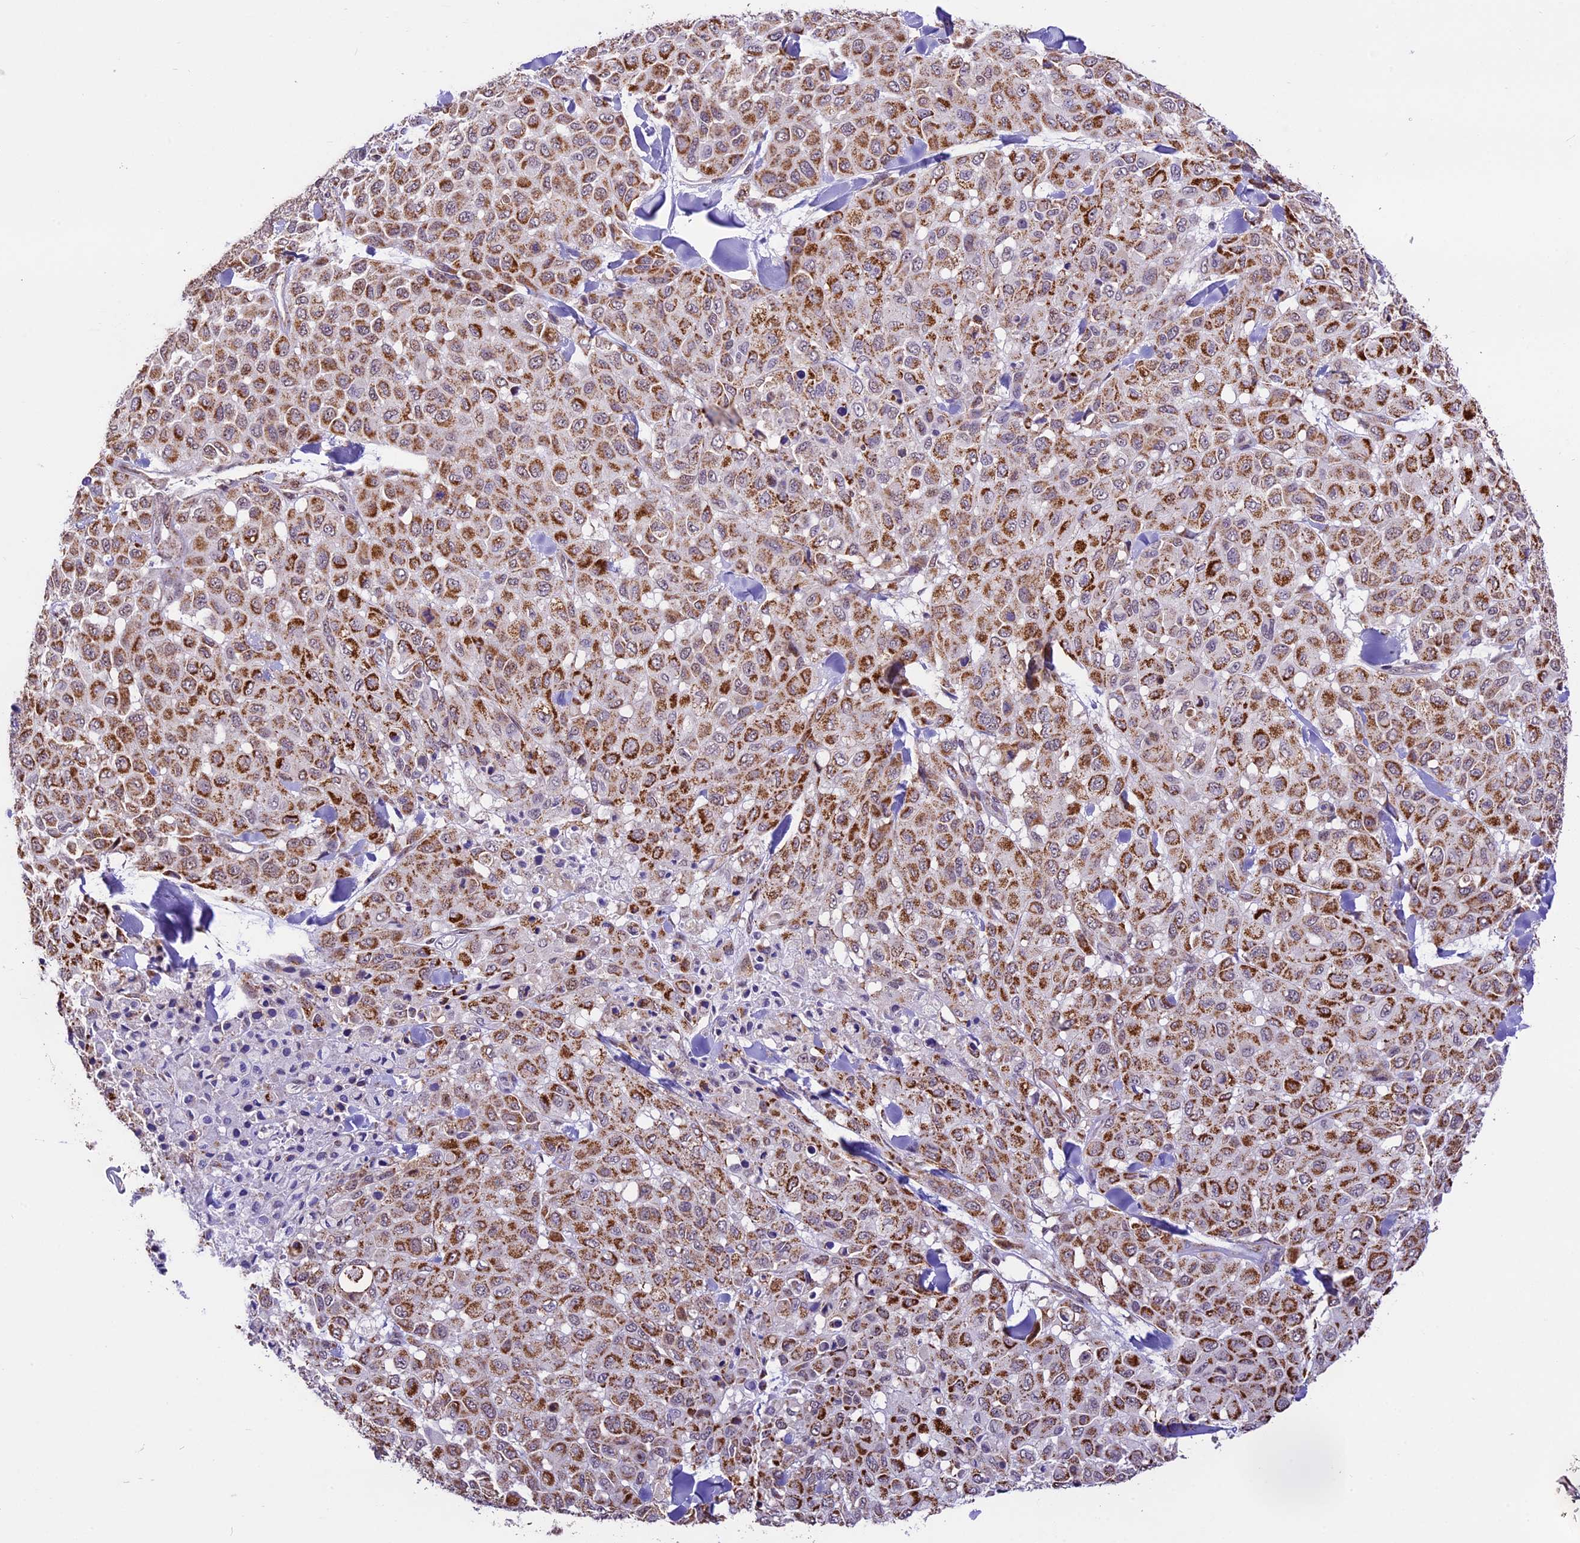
{"staining": {"intensity": "moderate", "quantity": ">75%", "location": "cytoplasmic/membranous"}, "tissue": "melanoma", "cell_type": "Tumor cells", "image_type": "cancer", "snomed": [{"axis": "morphology", "description": "Malignant melanoma, Metastatic site"}, {"axis": "topography", "description": "Skin"}], "caption": "IHC of melanoma displays medium levels of moderate cytoplasmic/membranous staining in approximately >75% of tumor cells.", "gene": "CARS2", "patient": {"sex": "female", "age": 81}}